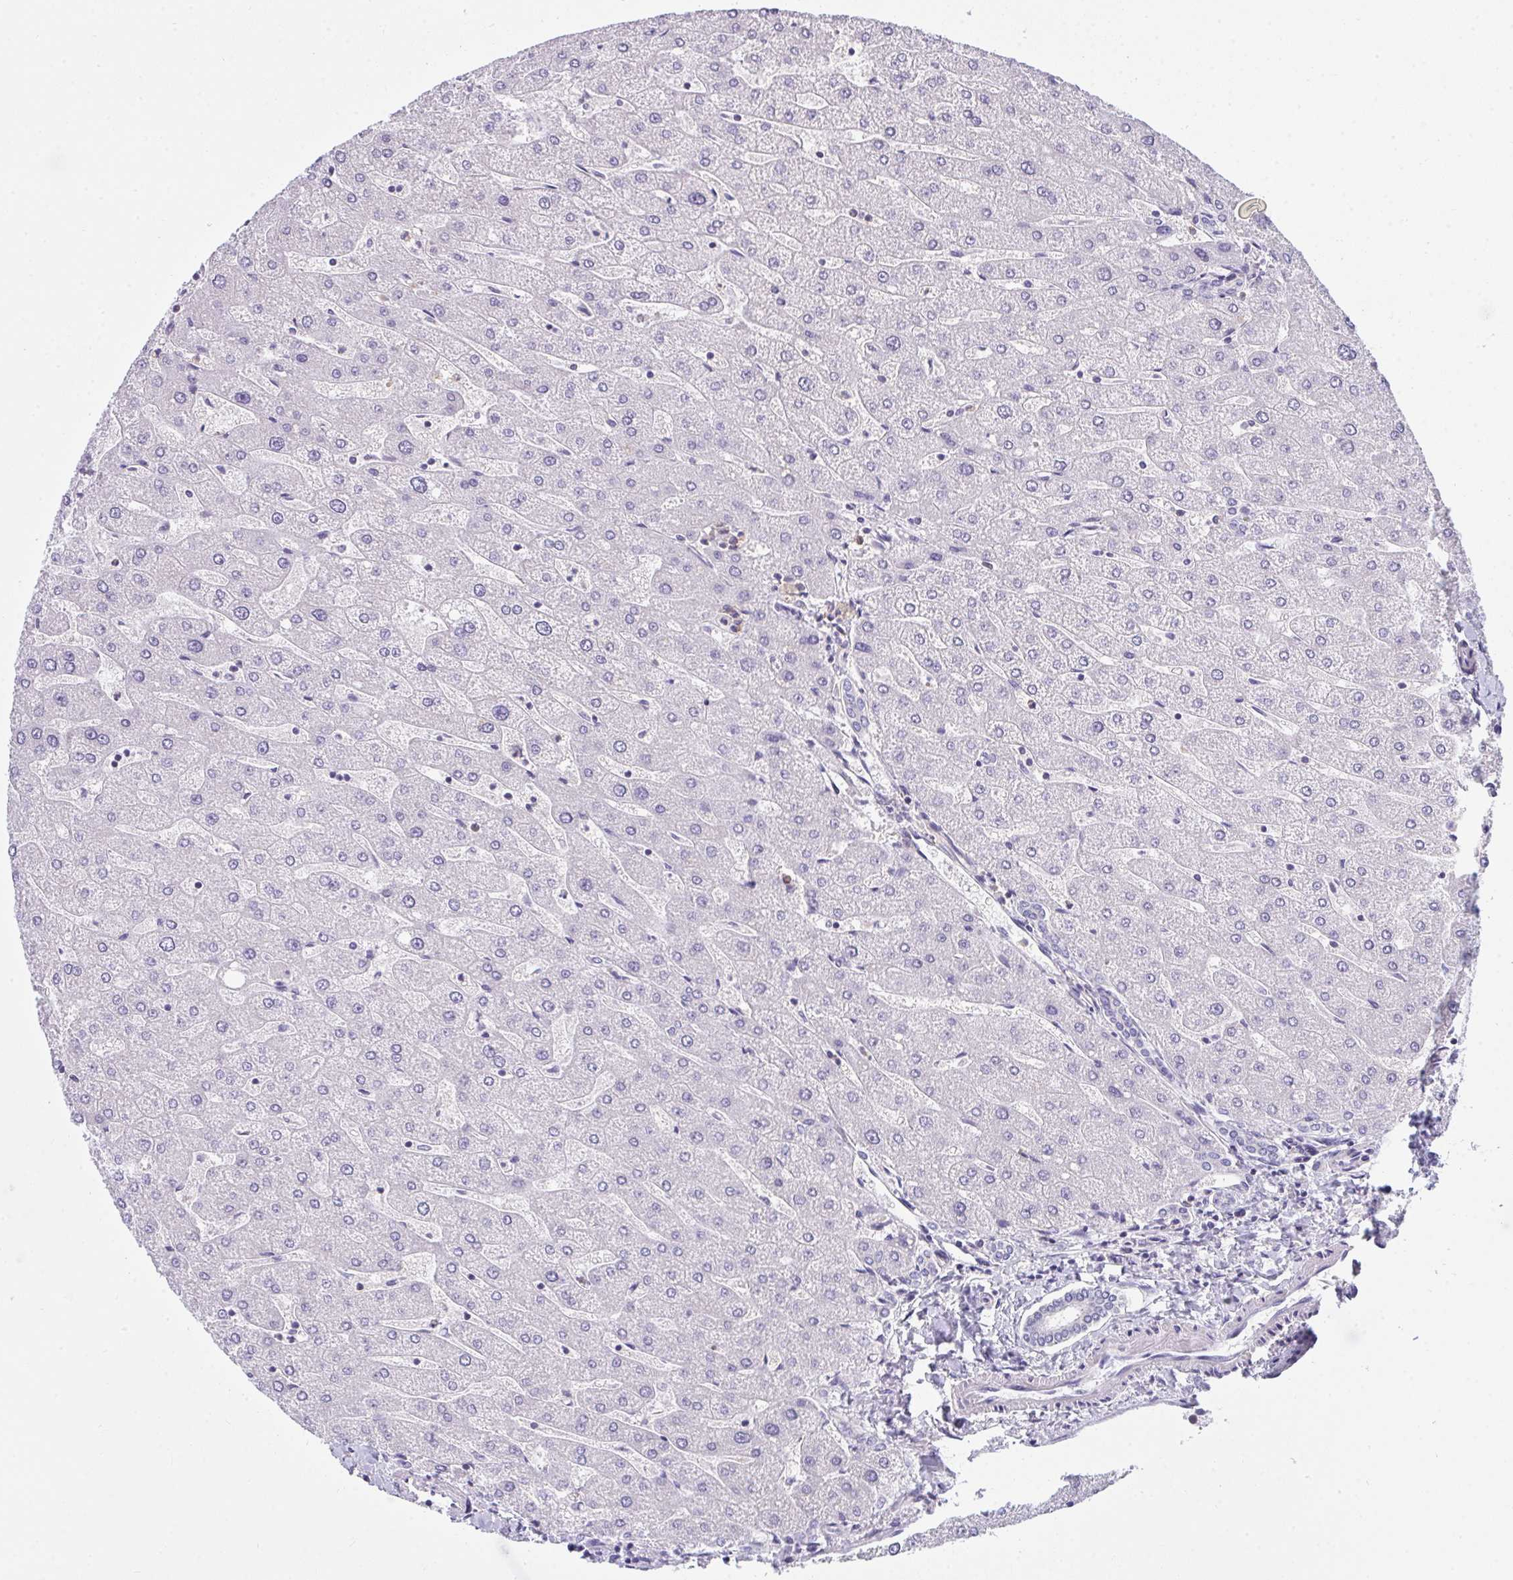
{"staining": {"intensity": "negative", "quantity": "none", "location": "none"}, "tissue": "liver", "cell_type": "Cholangiocytes", "image_type": "normal", "snomed": [{"axis": "morphology", "description": "Normal tissue, NOS"}, {"axis": "topography", "description": "Liver"}], "caption": "An IHC micrograph of unremarkable liver is shown. There is no staining in cholangiocytes of liver.", "gene": "SLC30A6", "patient": {"sex": "male", "age": 67}}